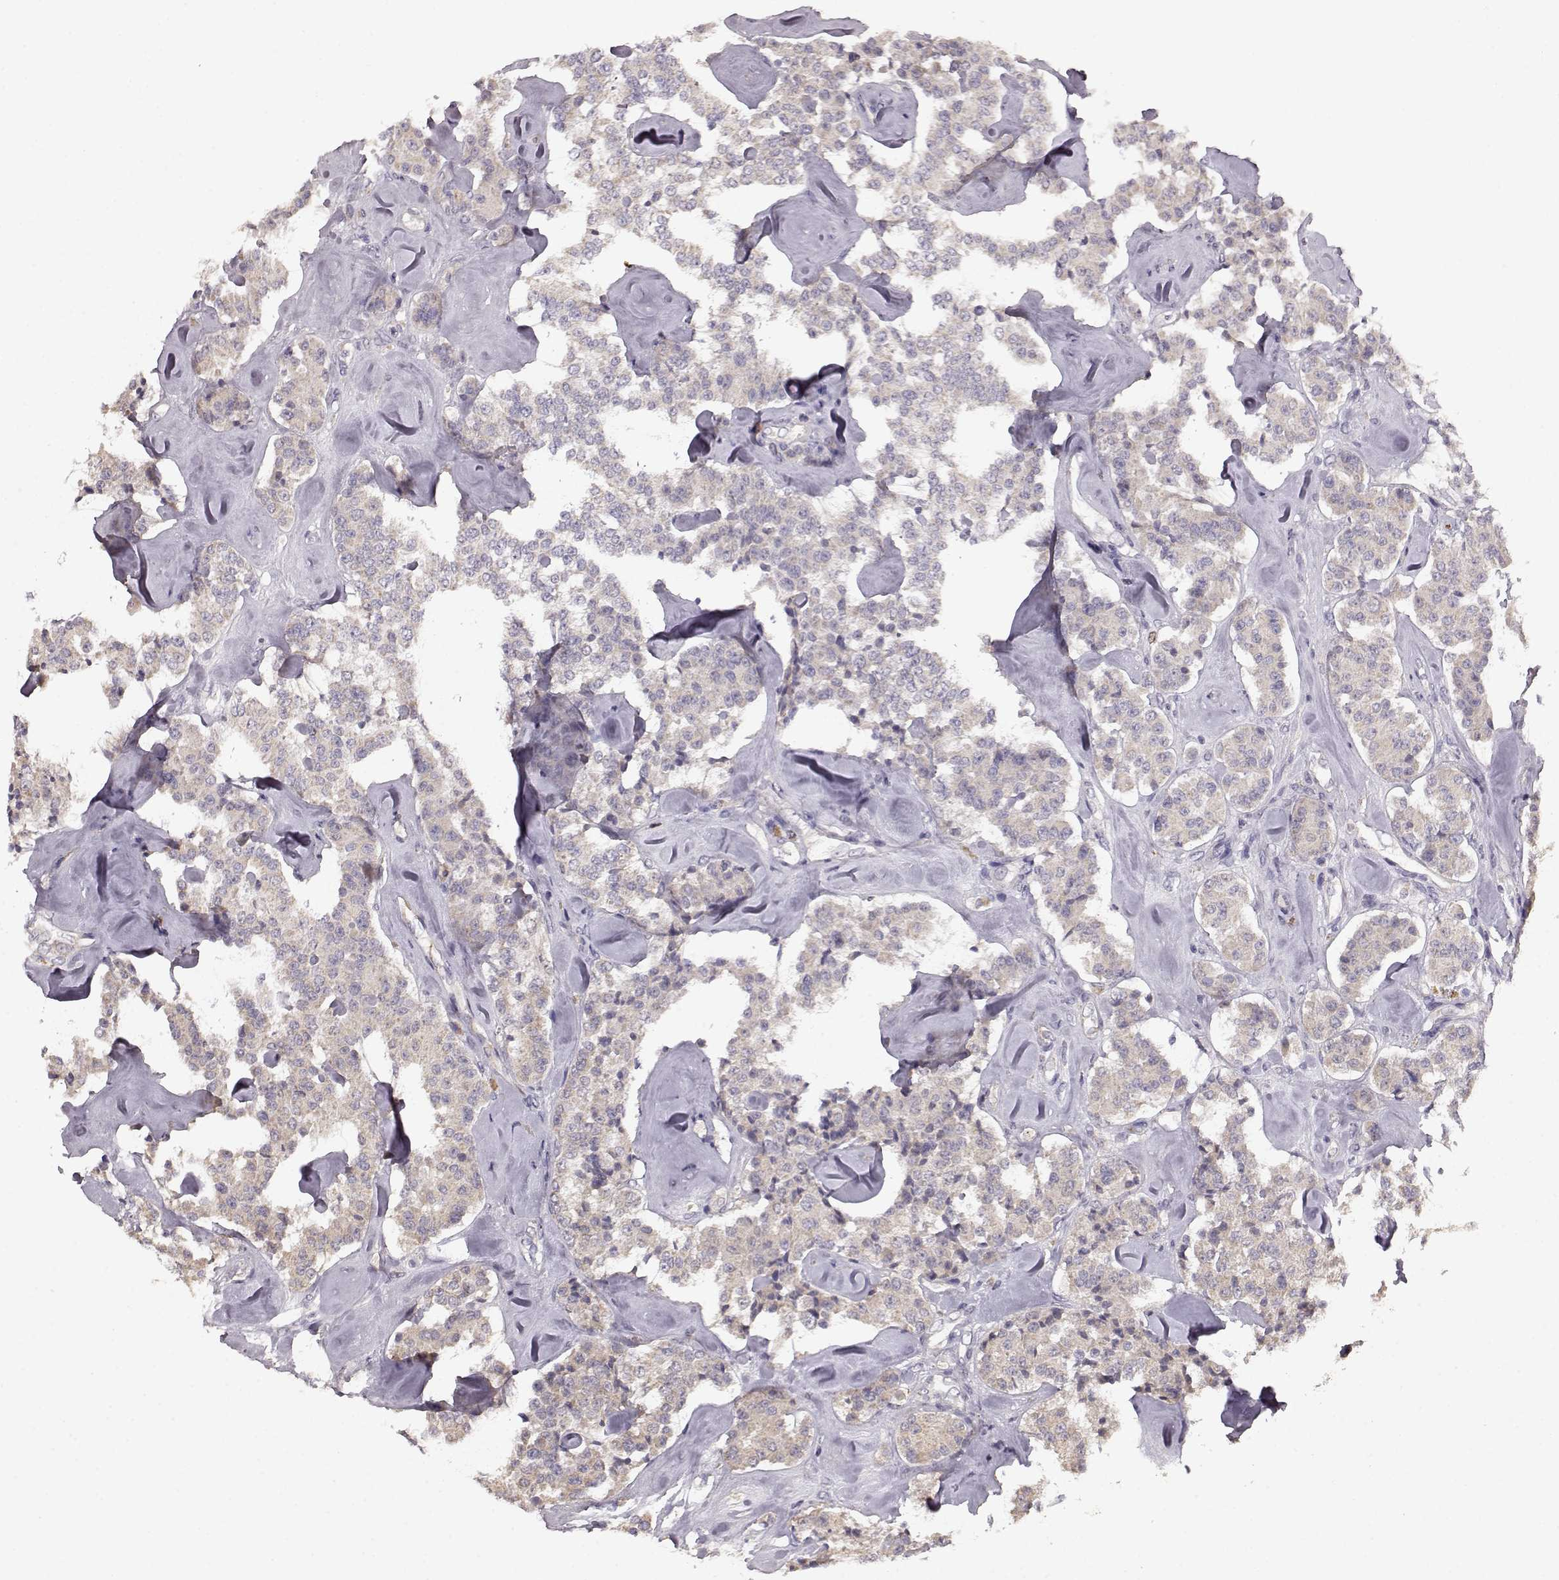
{"staining": {"intensity": "weak", "quantity": "25%-75%", "location": "cytoplasmic/membranous"}, "tissue": "carcinoid", "cell_type": "Tumor cells", "image_type": "cancer", "snomed": [{"axis": "morphology", "description": "Carcinoid, malignant, NOS"}, {"axis": "topography", "description": "Pancreas"}], "caption": "IHC of carcinoid shows low levels of weak cytoplasmic/membranous expression in about 25%-75% of tumor cells. The protein is shown in brown color, while the nuclei are stained blue.", "gene": "BACH2", "patient": {"sex": "male", "age": 41}}